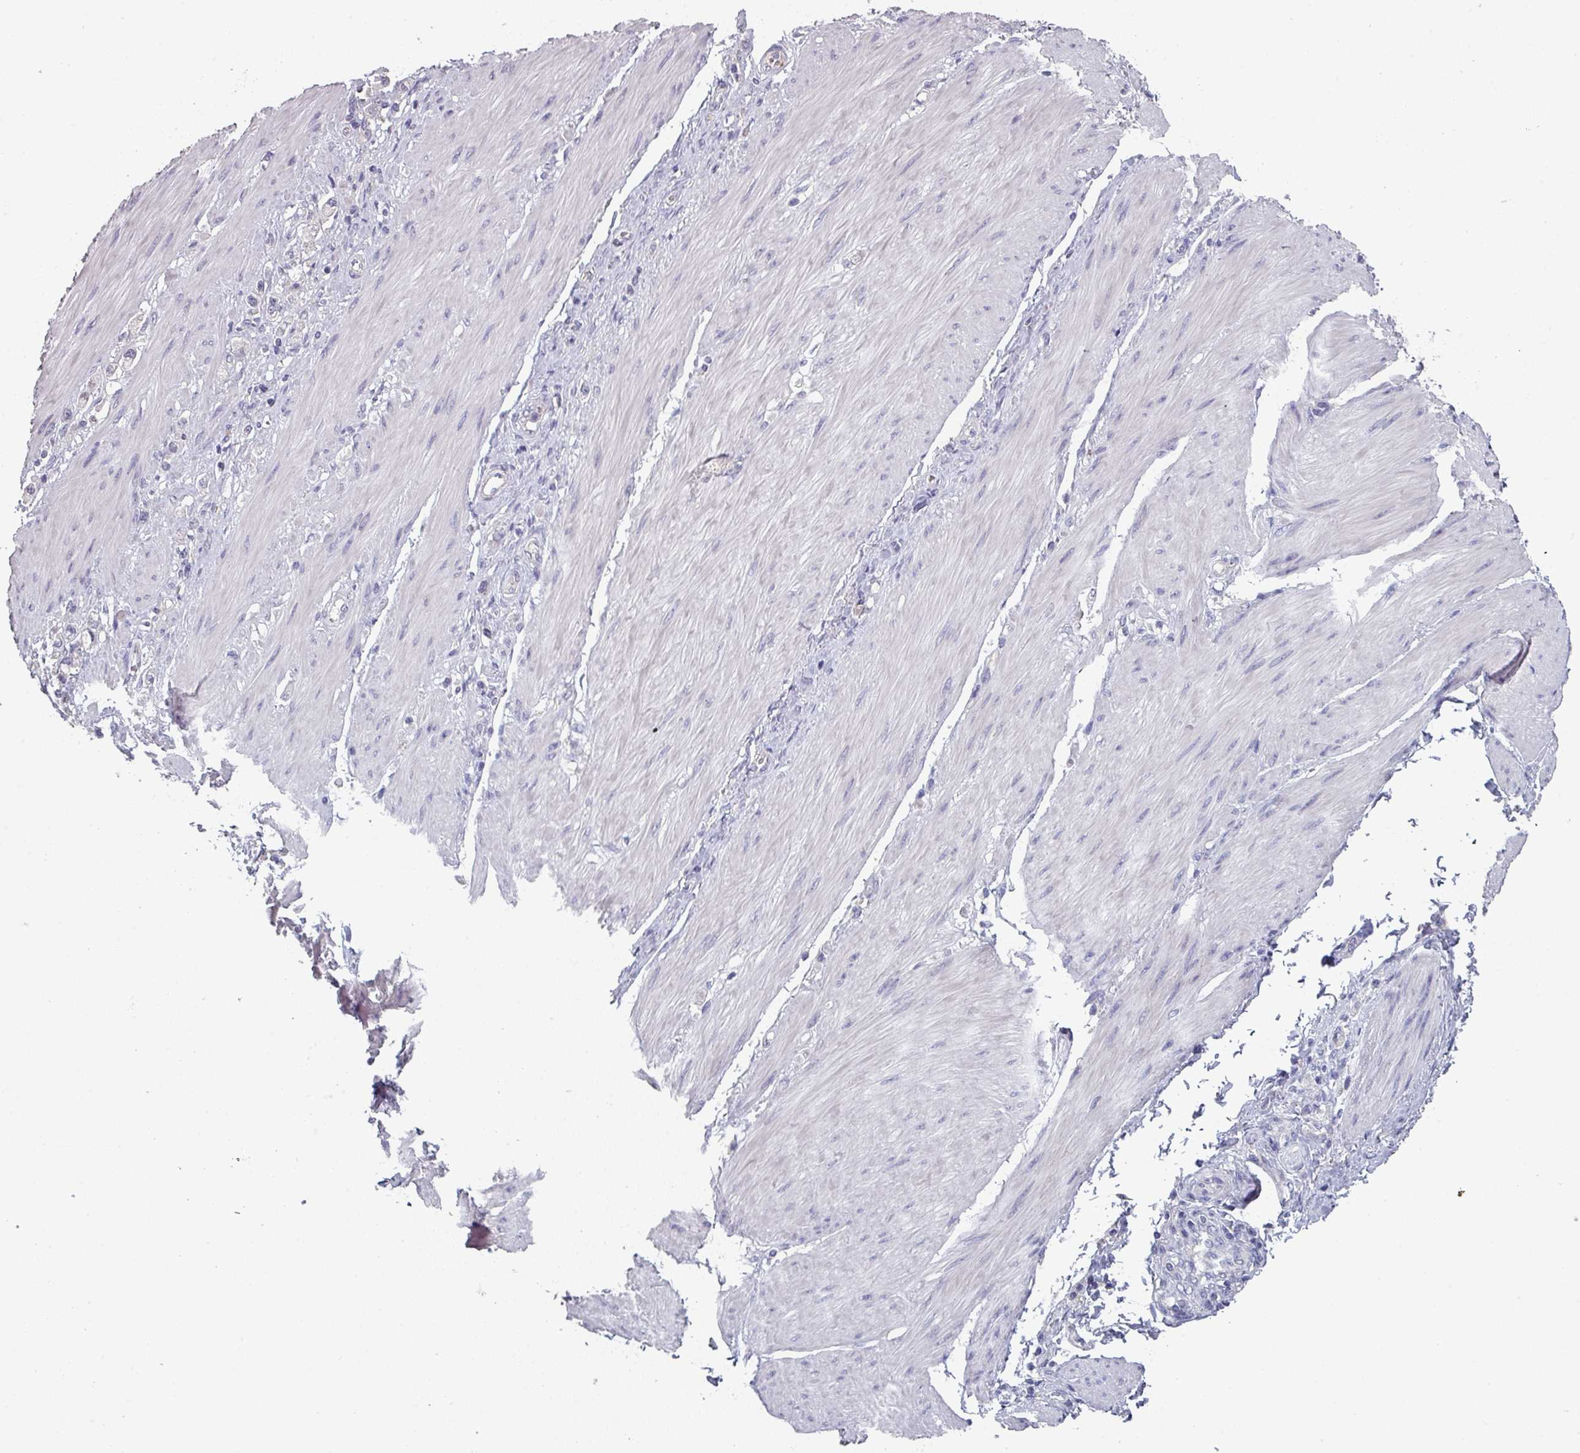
{"staining": {"intensity": "negative", "quantity": "none", "location": "none"}, "tissue": "stomach cancer", "cell_type": "Tumor cells", "image_type": "cancer", "snomed": [{"axis": "morphology", "description": "Adenocarcinoma, NOS"}, {"axis": "topography", "description": "Stomach"}], "caption": "Image shows no protein expression in tumor cells of stomach cancer tissue.", "gene": "PRAMEF8", "patient": {"sex": "female", "age": 65}}